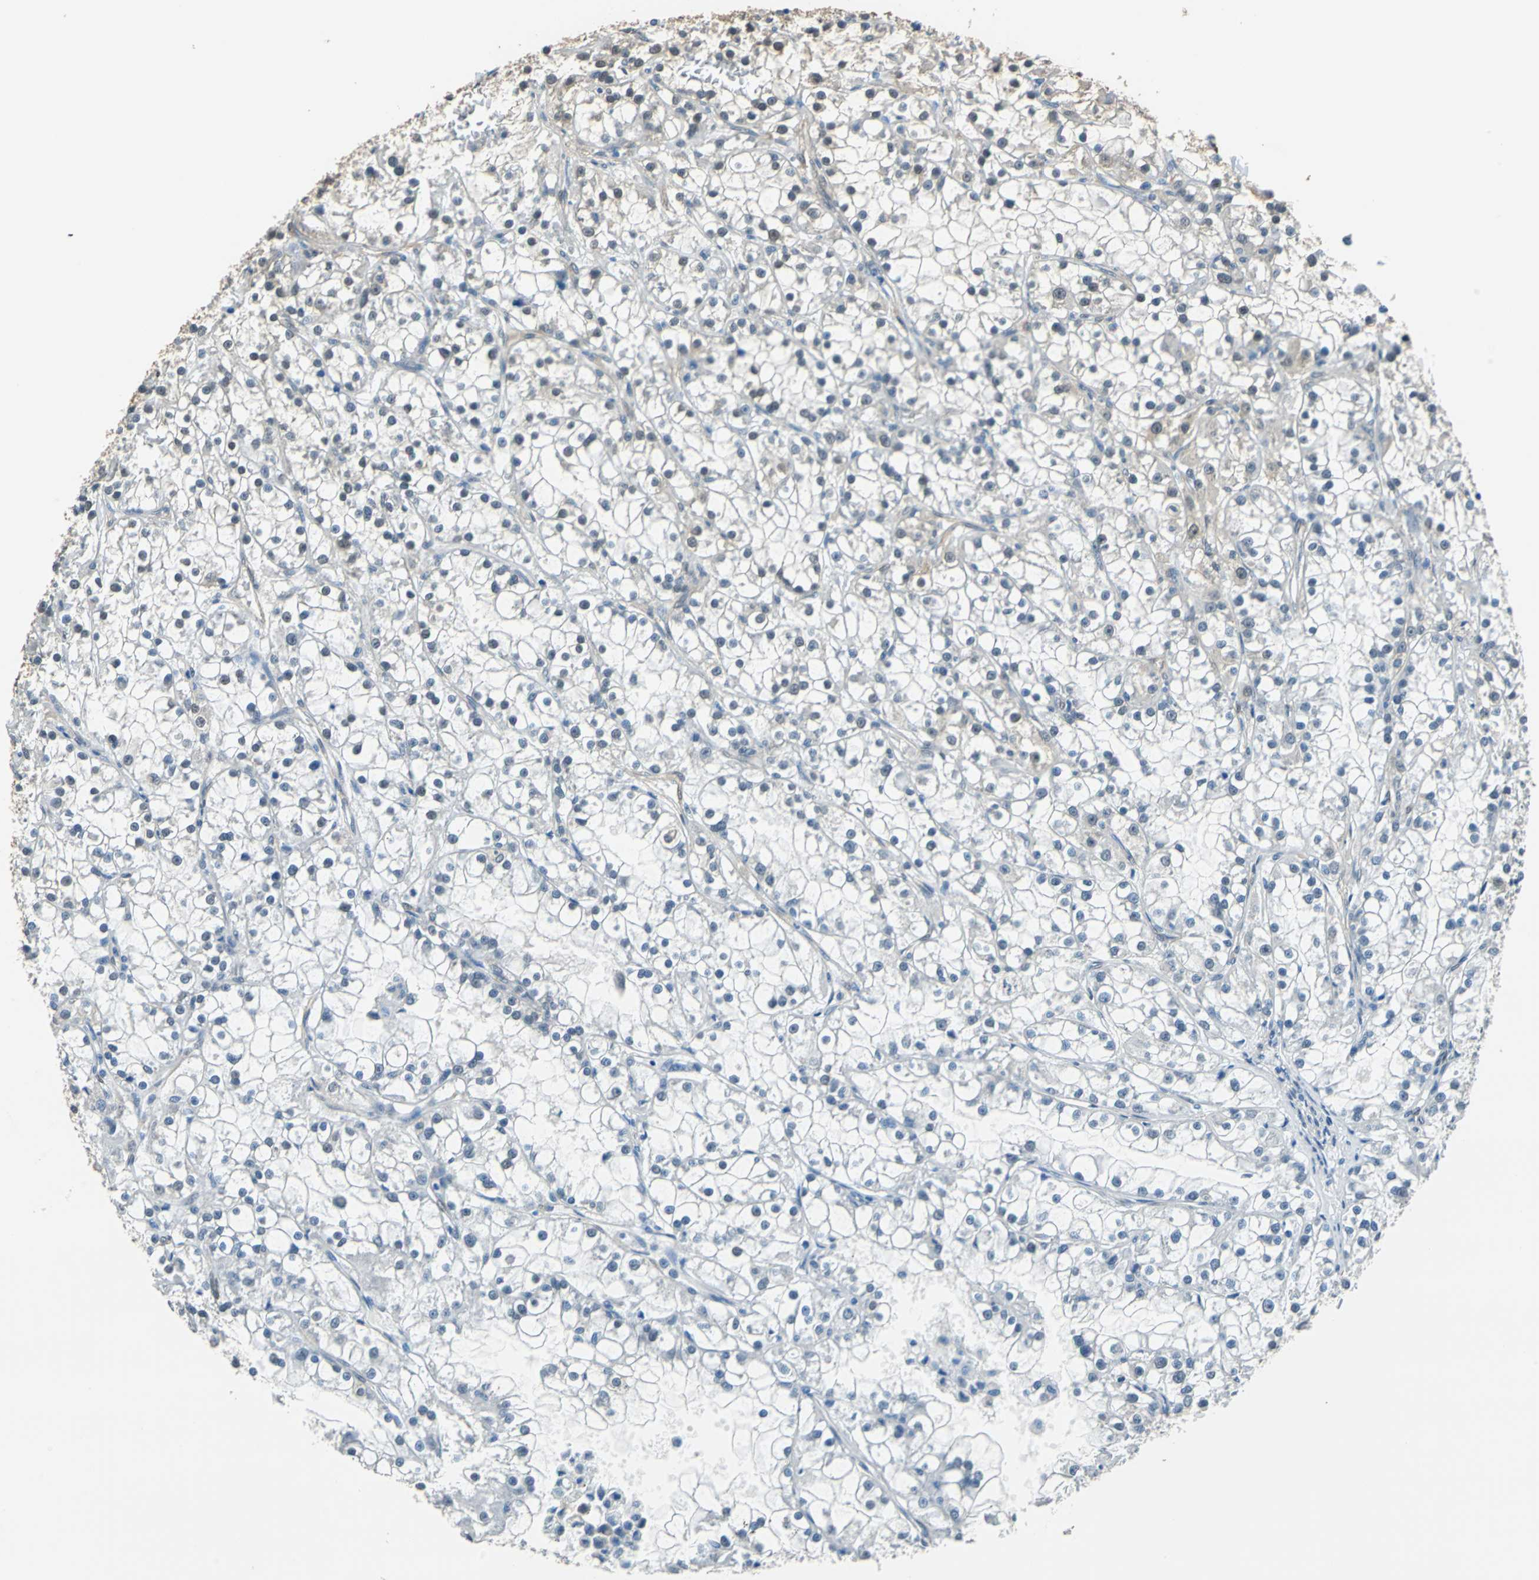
{"staining": {"intensity": "moderate", "quantity": "<25%", "location": "nuclear"}, "tissue": "renal cancer", "cell_type": "Tumor cells", "image_type": "cancer", "snomed": [{"axis": "morphology", "description": "Adenocarcinoma, NOS"}, {"axis": "topography", "description": "Kidney"}], "caption": "A high-resolution photomicrograph shows IHC staining of adenocarcinoma (renal), which reveals moderate nuclear positivity in about <25% of tumor cells.", "gene": "FKBP4", "patient": {"sex": "female", "age": 52}}